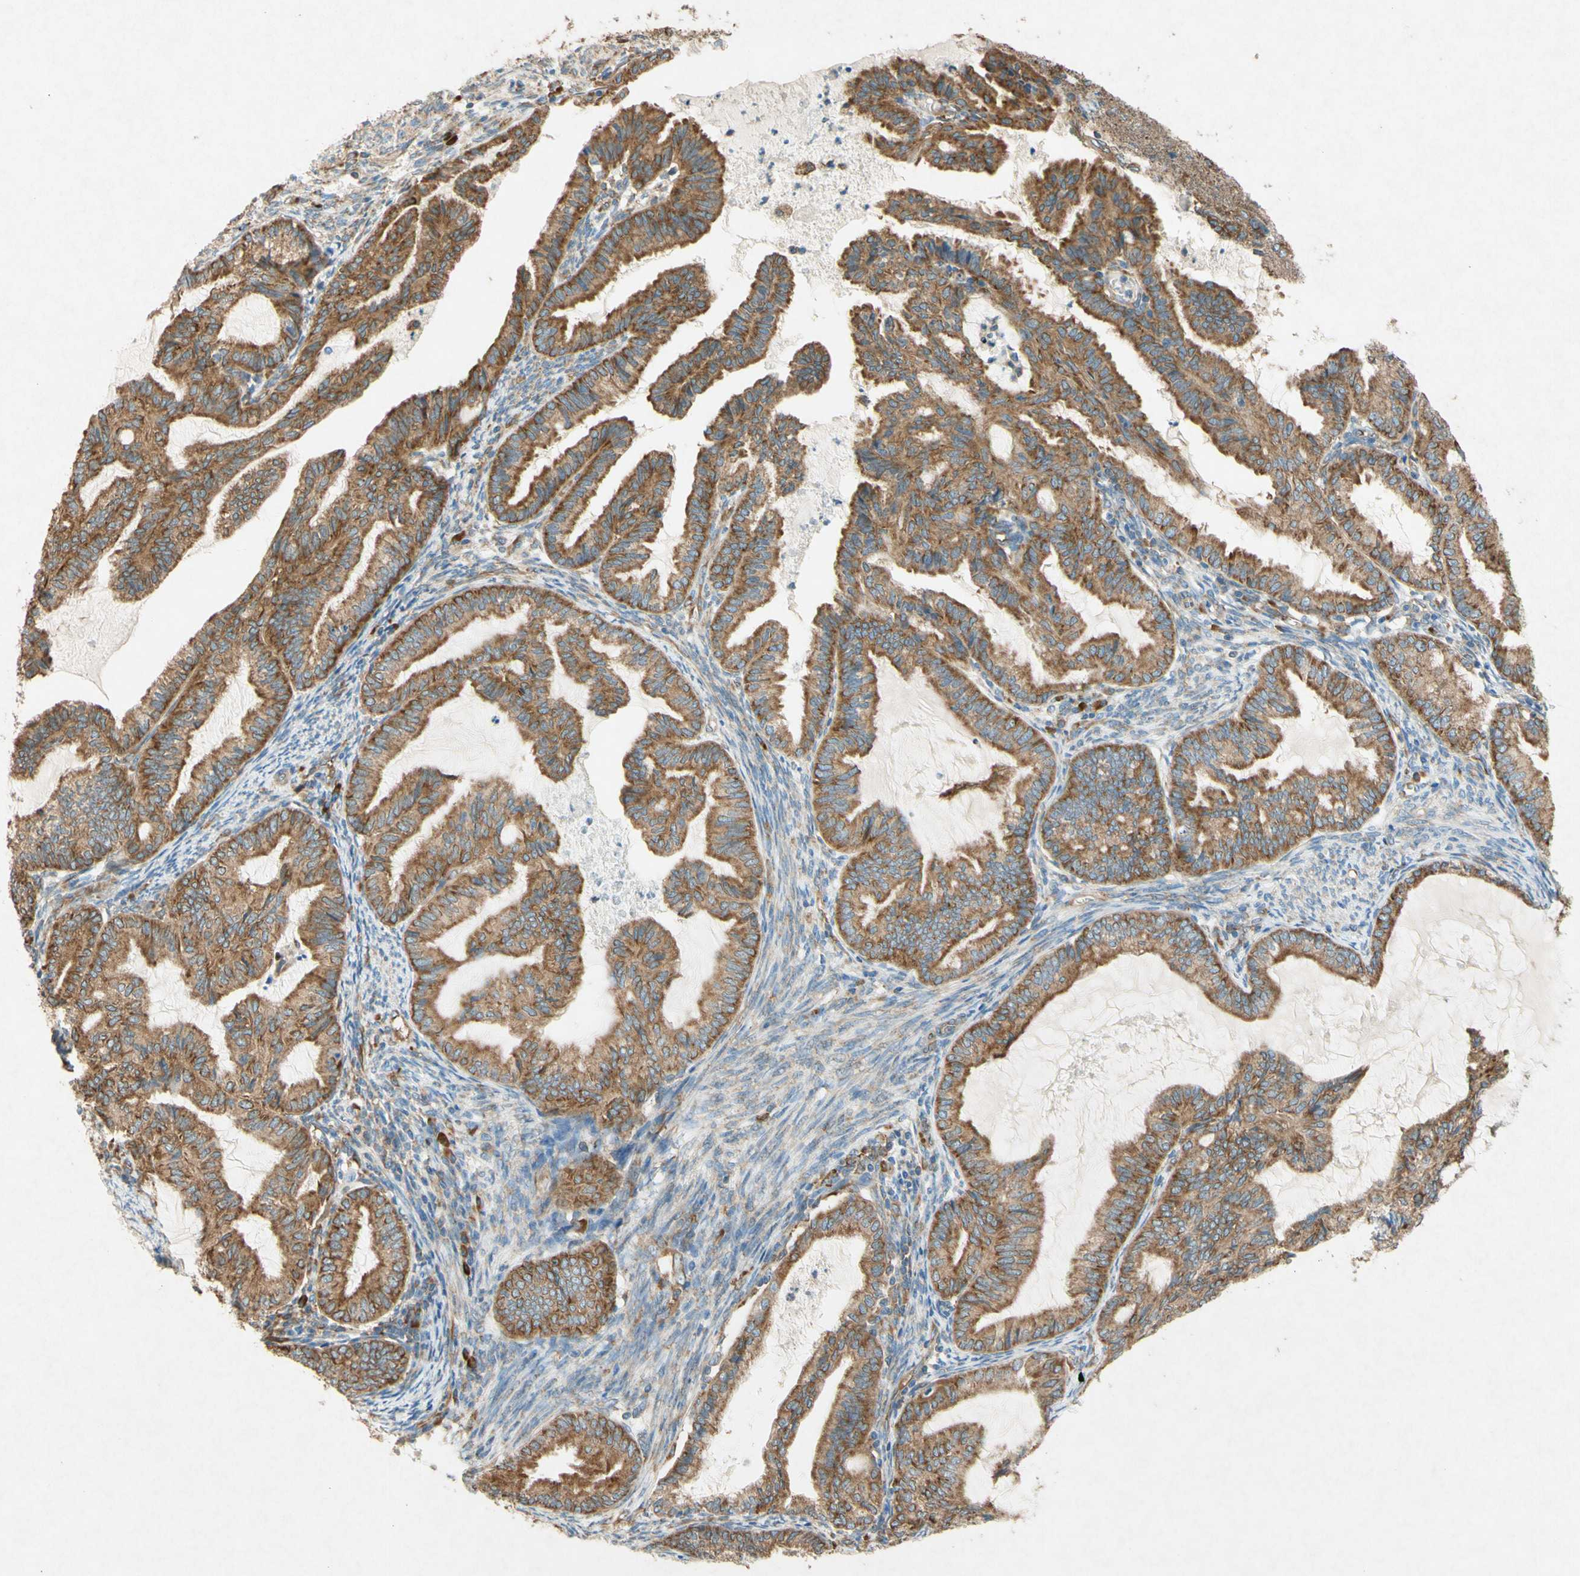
{"staining": {"intensity": "moderate", "quantity": ">75%", "location": "cytoplasmic/membranous"}, "tissue": "cervical cancer", "cell_type": "Tumor cells", "image_type": "cancer", "snomed": [{"axis": "morphology", "description": "Normal tissue, NOS"}, {"axis": "morphology", "description": "Adenocarcinoma, NOS"}, {"axis": "topography", "description": "Cervix"}, {"axis": "topography", "description": "Endometrium"}], "caption": "A micrograph showing moderate cytoplasmic/membranous positivity in about >75% of tumor cells in cervical cancer, as visualized by brown immunohistochemical staining.", "gene": "PABPC1", "patient": {"sex": "female", "age": 86}}